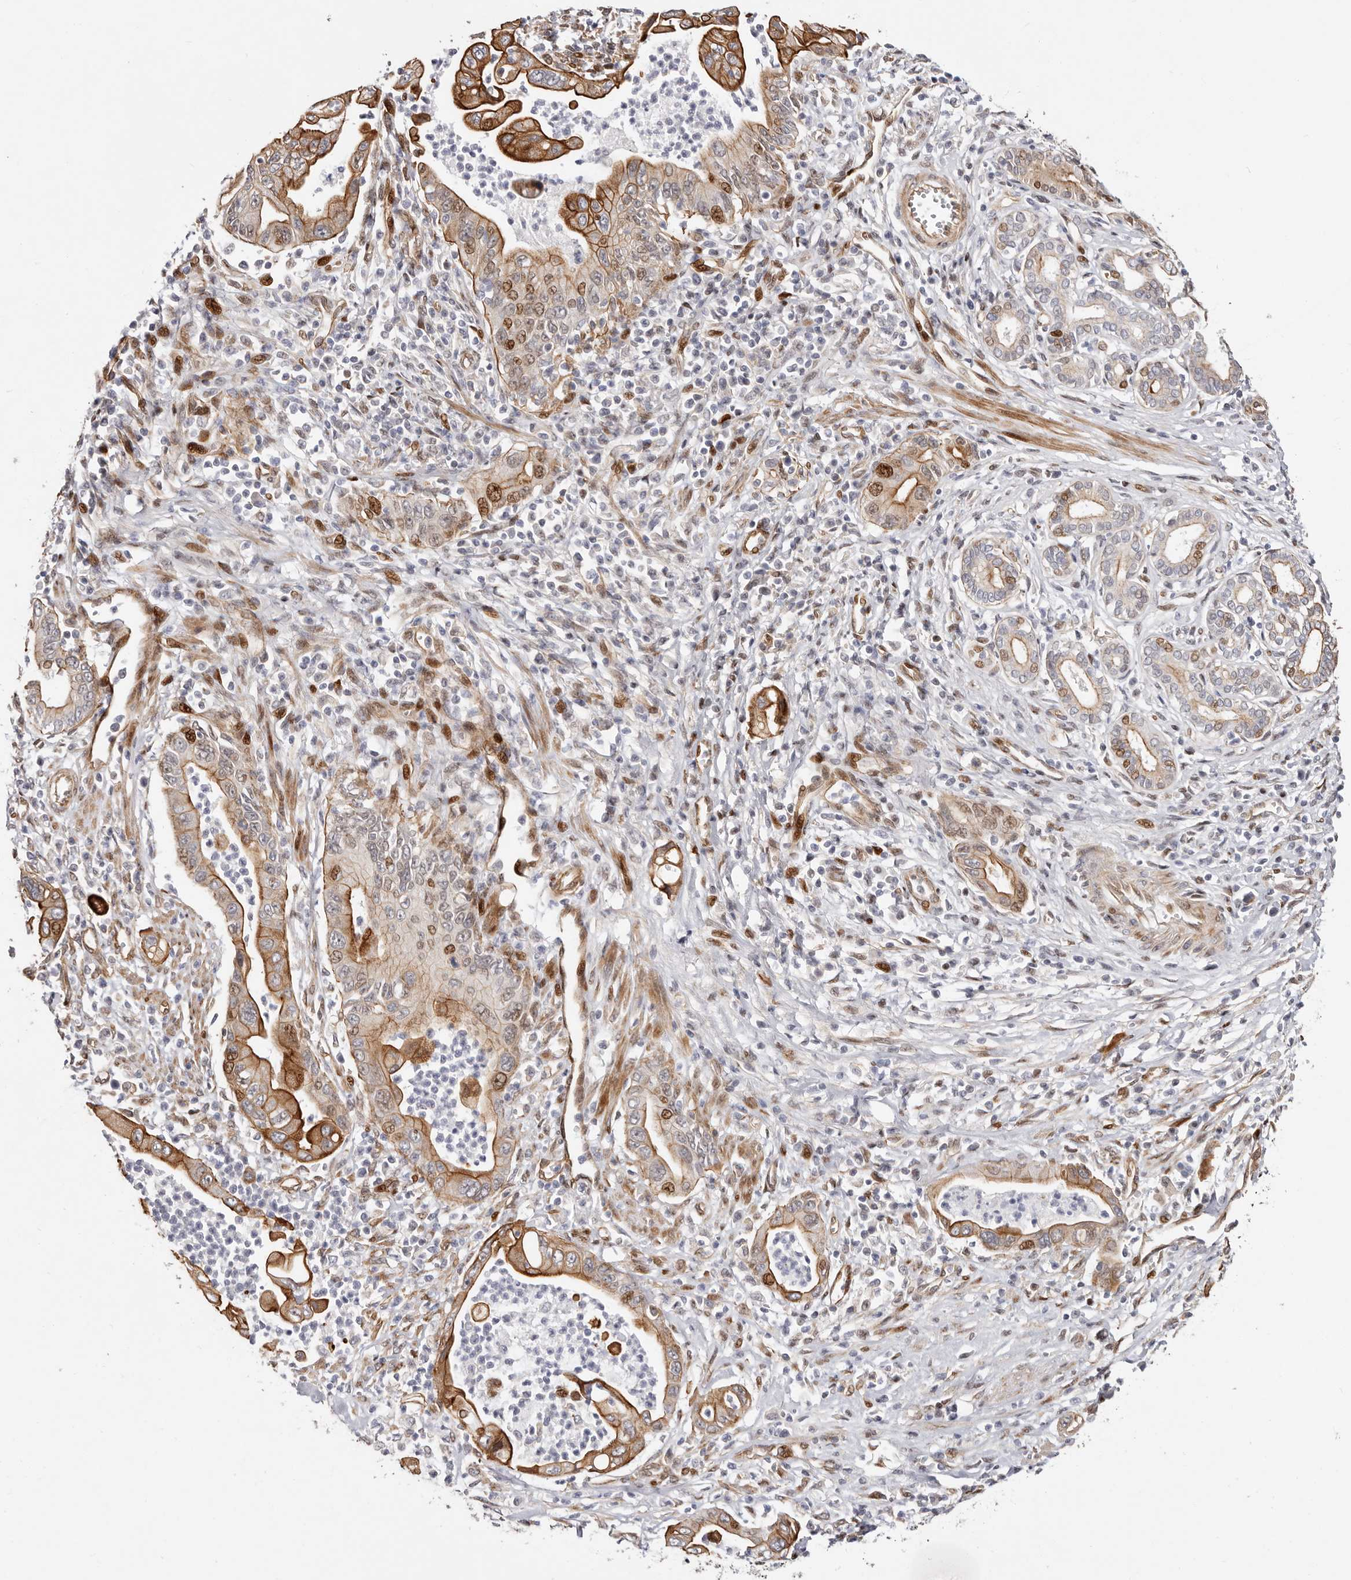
{"staining": {"intensity": "moderate", "quantity": ">75%", "location": "cytoplasmic/membranous"}, "tissue": "pancreatic cancer", "cell_type": "Tumor cells", "image_type": "cancer", "snomed": [{"axis": "morphology", "description": "Adenocarcinoma, NOS"}, {"axis": "topography", "description": "Pancreas"}], "caption": "An image of human pancreatic cancer (adenocarcinoma) stained for a protein displays moderate cytoplasmic/membranous brown staining in tumor cells.", "gene": "EPHX3", "patient": {"sex": "male", "age": 78}}